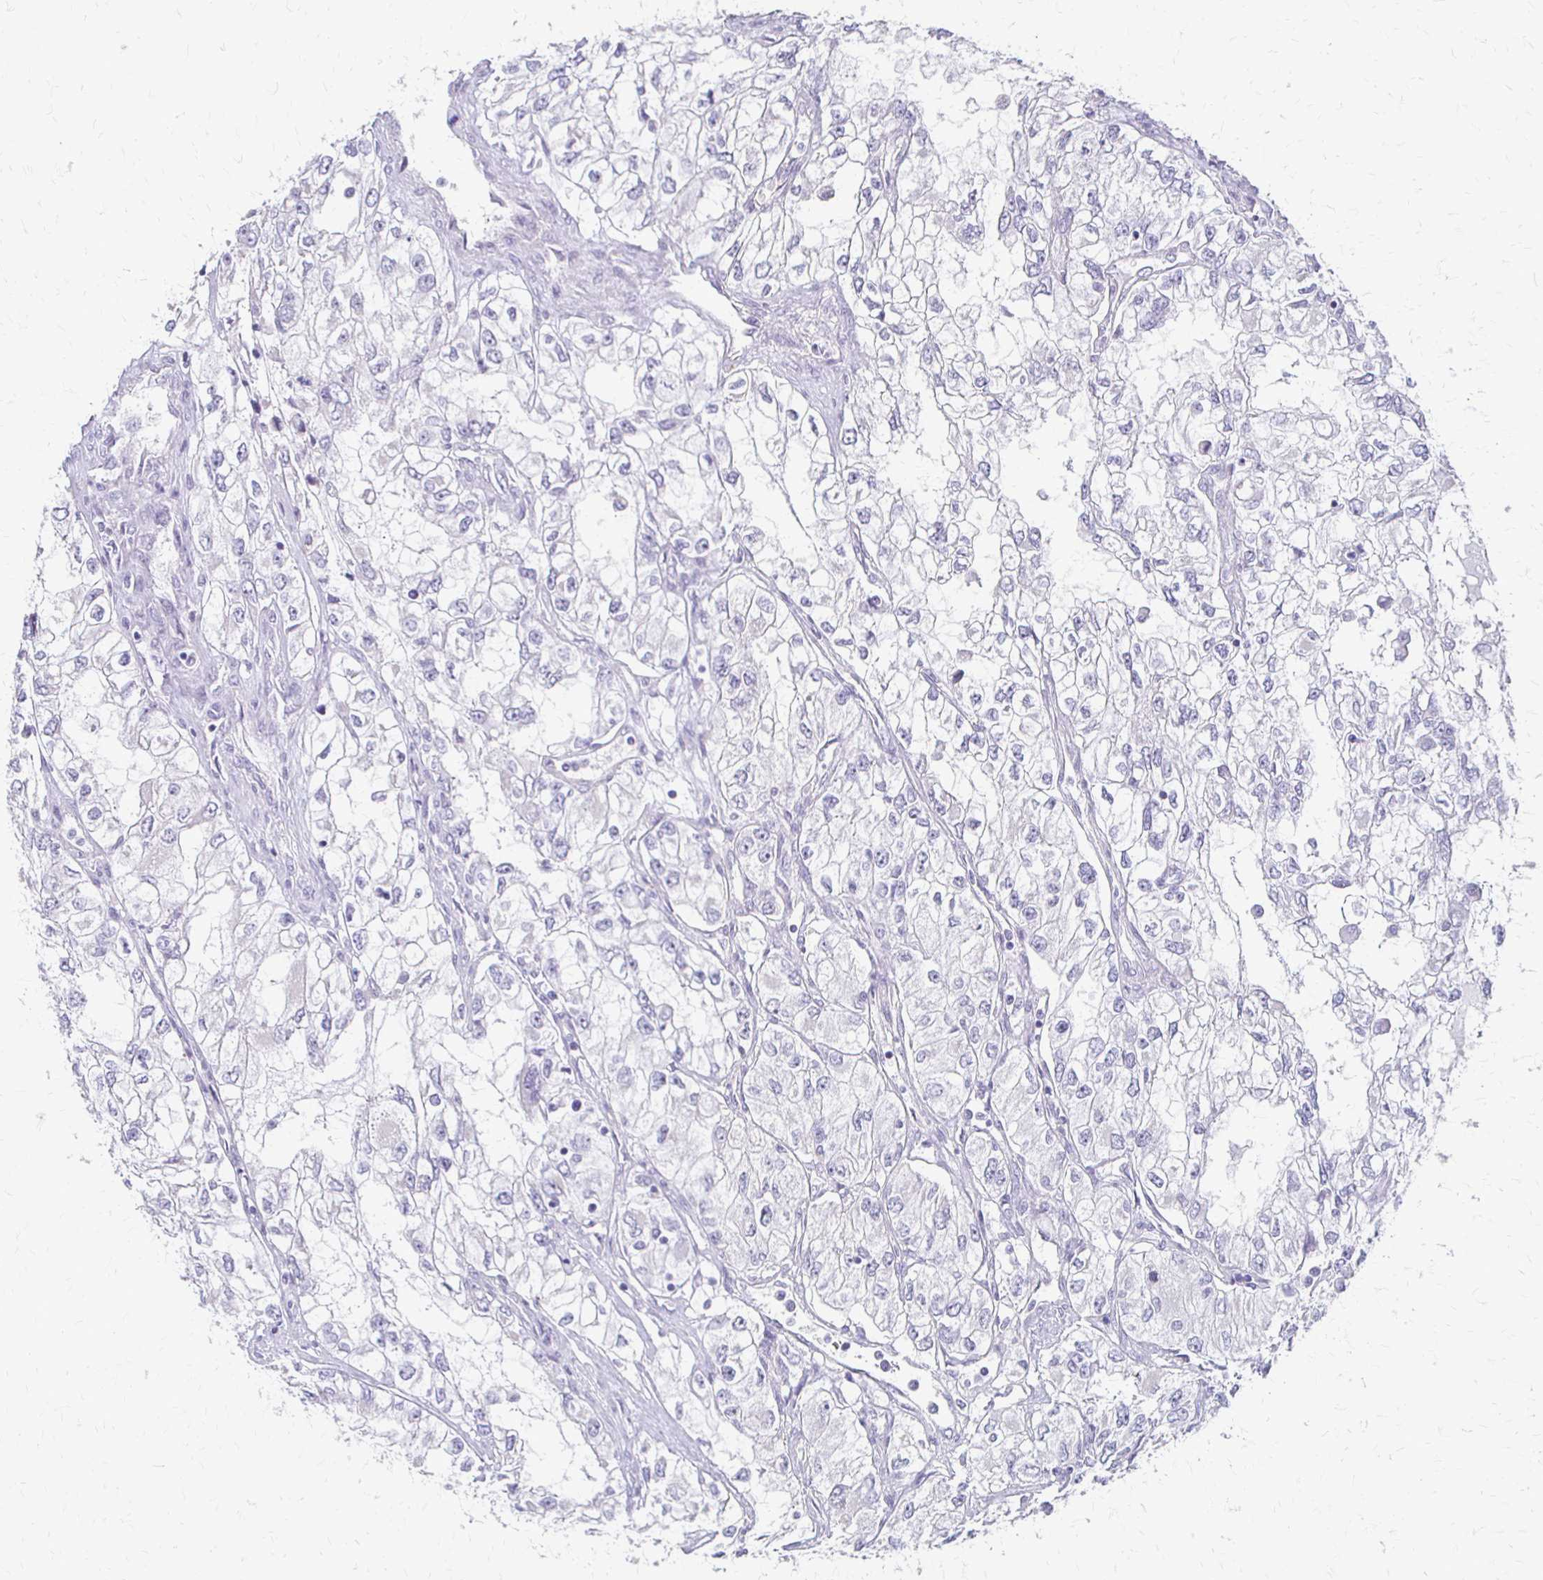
{"staining": {"intensity": "negative", "quantity": "none", "location": "none"}, "tissue": "renal cancer", "cell_type": "Tumor cells", "image_type": "cancer", "snomed": [{"axis": "morphology", "description": "Adenocarcinoma, NOS"}, {"axis": "topography", "description": "Kidney"}], "caption": "Protein analysis of renal cancer (adenocarcinoma) exhibits no significant staining in tumor cells. The staining was performed using DAB to visualize the protein expression in brown, while the nuclei were stained in blue with hematoxylin (Magnification: 20x).", "gene": "ACP5", "patient": {"sex": "female", "age": 59}}